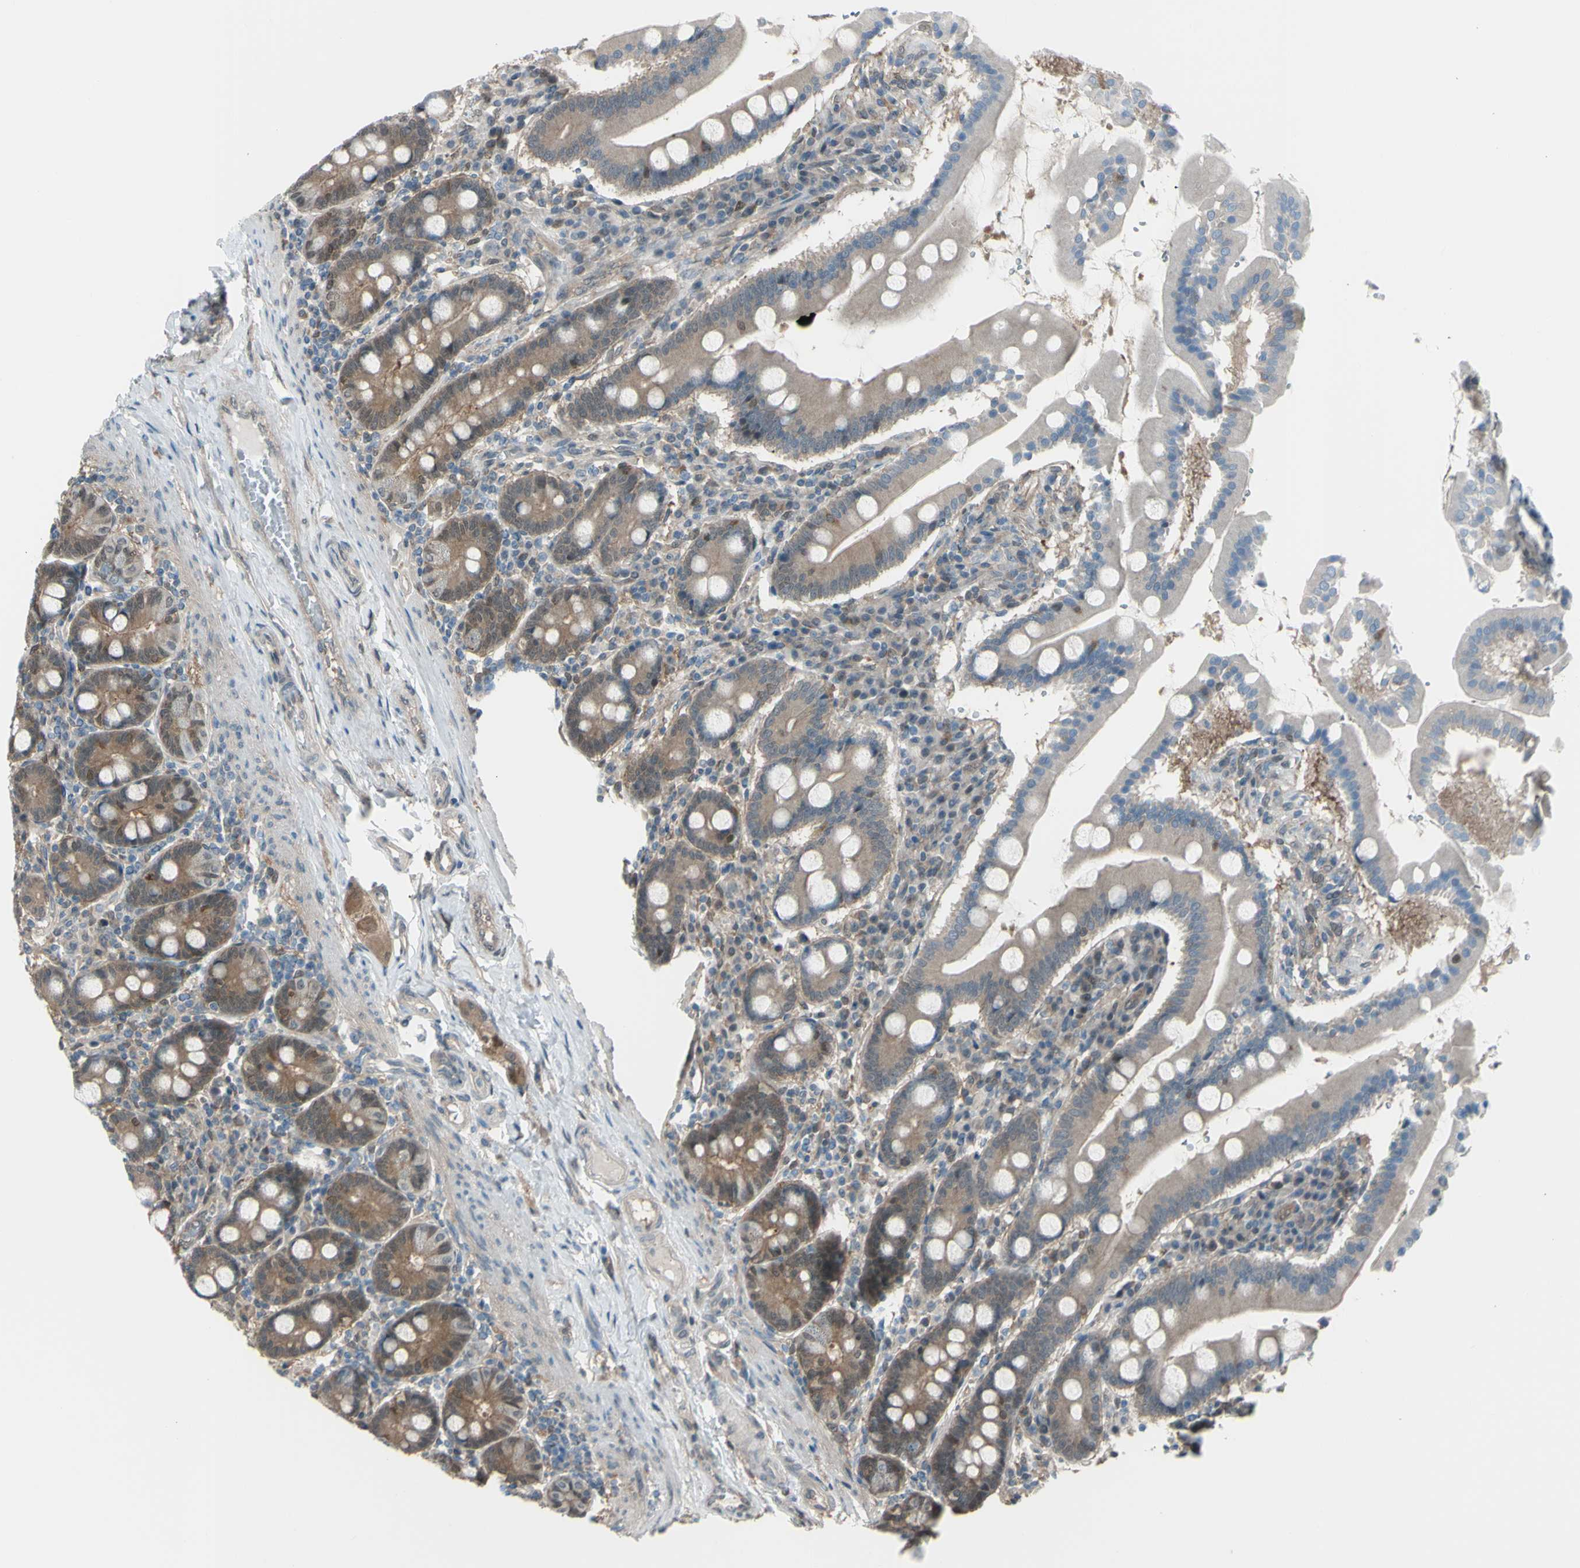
{"staining": {"intensity": "moderate", "quantity": "25%-75%", "location": "cytoplasmic/membranous"}, "tissue": "duodenum", "cell_type": "Glandular cells", "image_type": "normal", "snomed": [{"axis": "morphology", "description": "Normal tissue, NOS"}, {"axis": "topography", "description": "Duodenum"}], "caption": "Protein staining displays moderate cytoplasmic/membranous staining in about 25%-75% of glandular cells in benign duodenum.", "gene": "YWHAQ", "patient": {"sex": "male", "age": 50}}